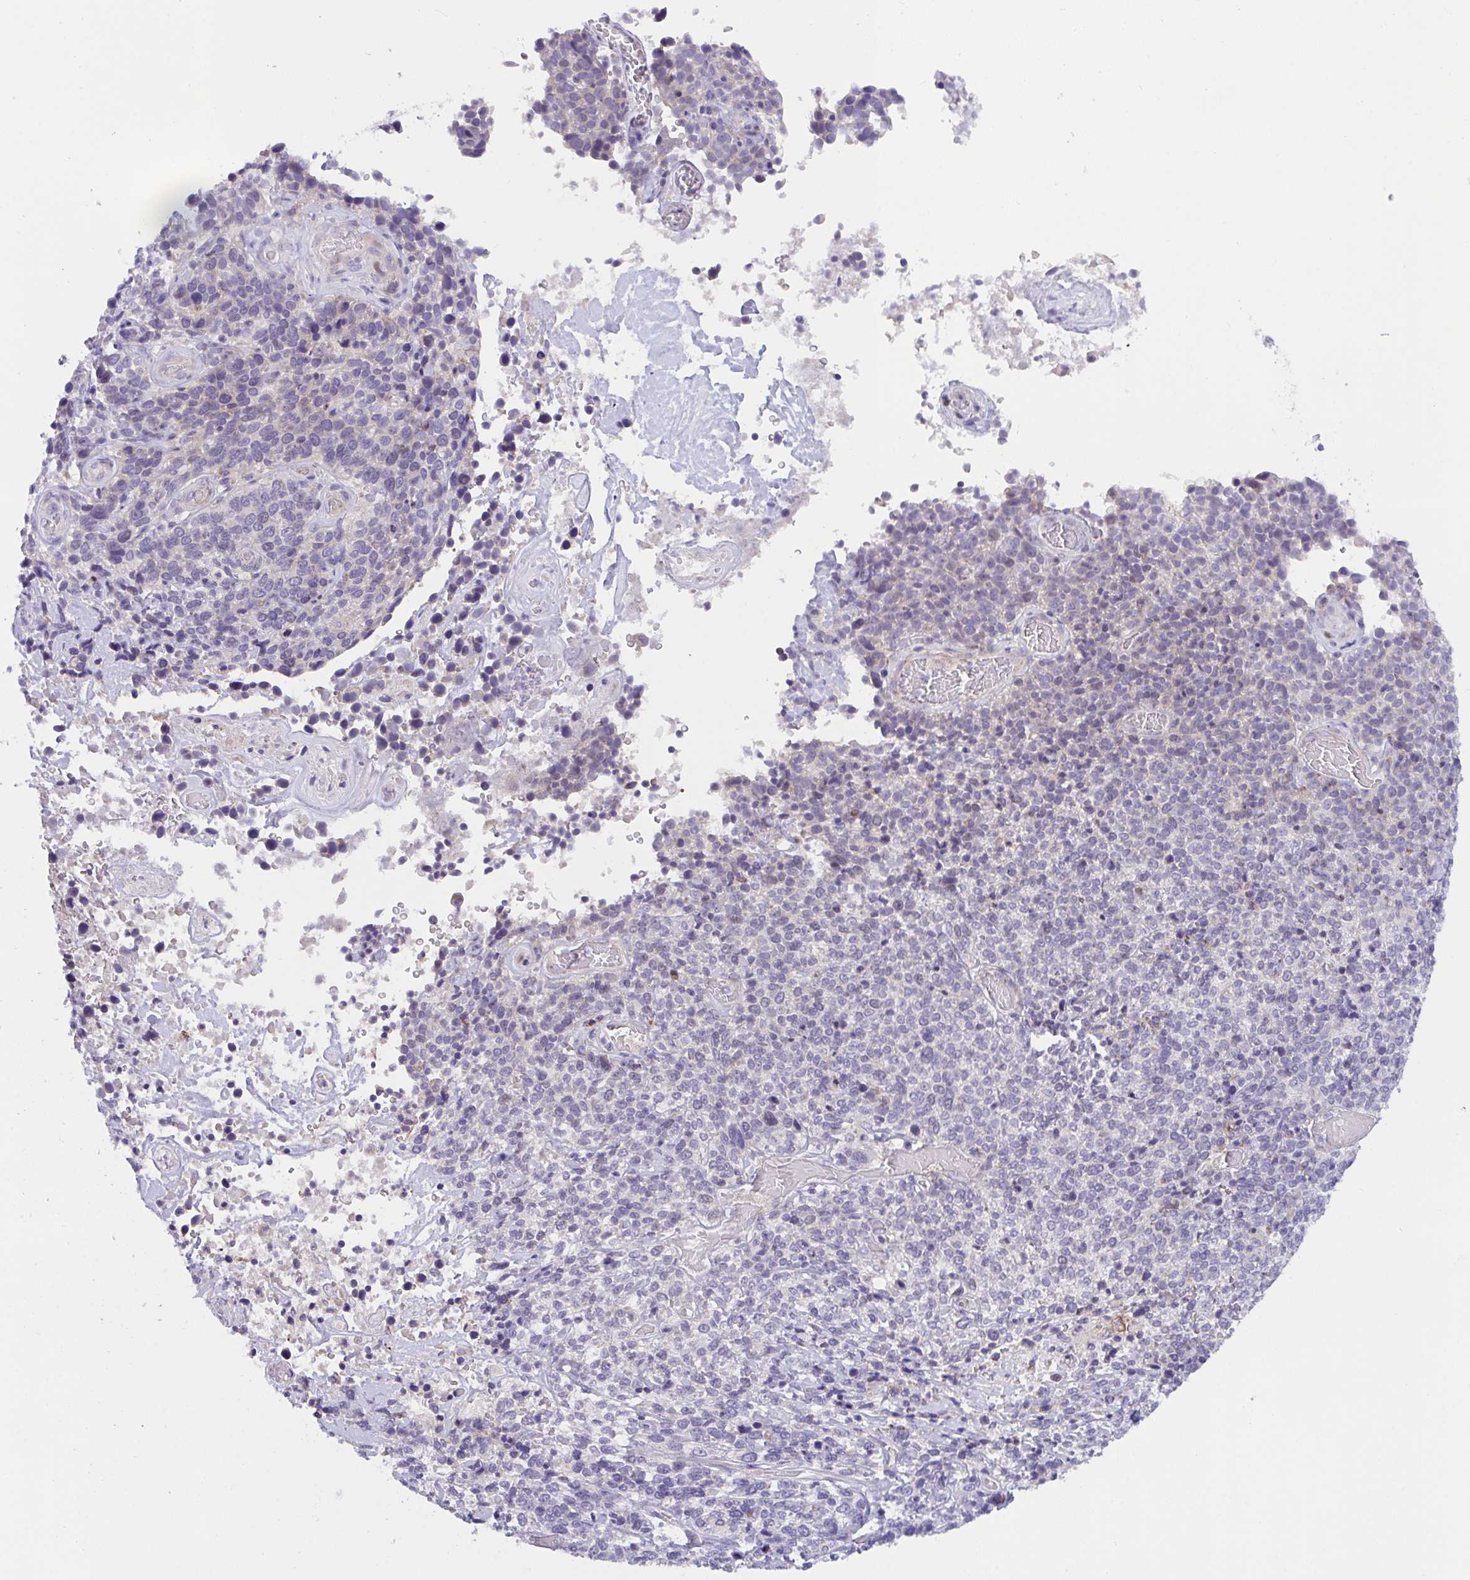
{"staining": {"intensity": "negative", "quantity": "none", "location": "none"}, "tissue": "cervical cancer", "cell_type": "Tumor cells", "image_type": "cancer", "snomed": [{"axis": "morphology", "description": "Squamous cell carcinoma, NOS"}, {"axis": "topography", "description": "Cervix"}], "caption": "A photomicrograph of cervical cancer (squamous cell carcinoma) stained for a protein displays no brown staining in tumor cells.", "gene": "DTX3", "patient": {"sex": "female", "age": 46}}